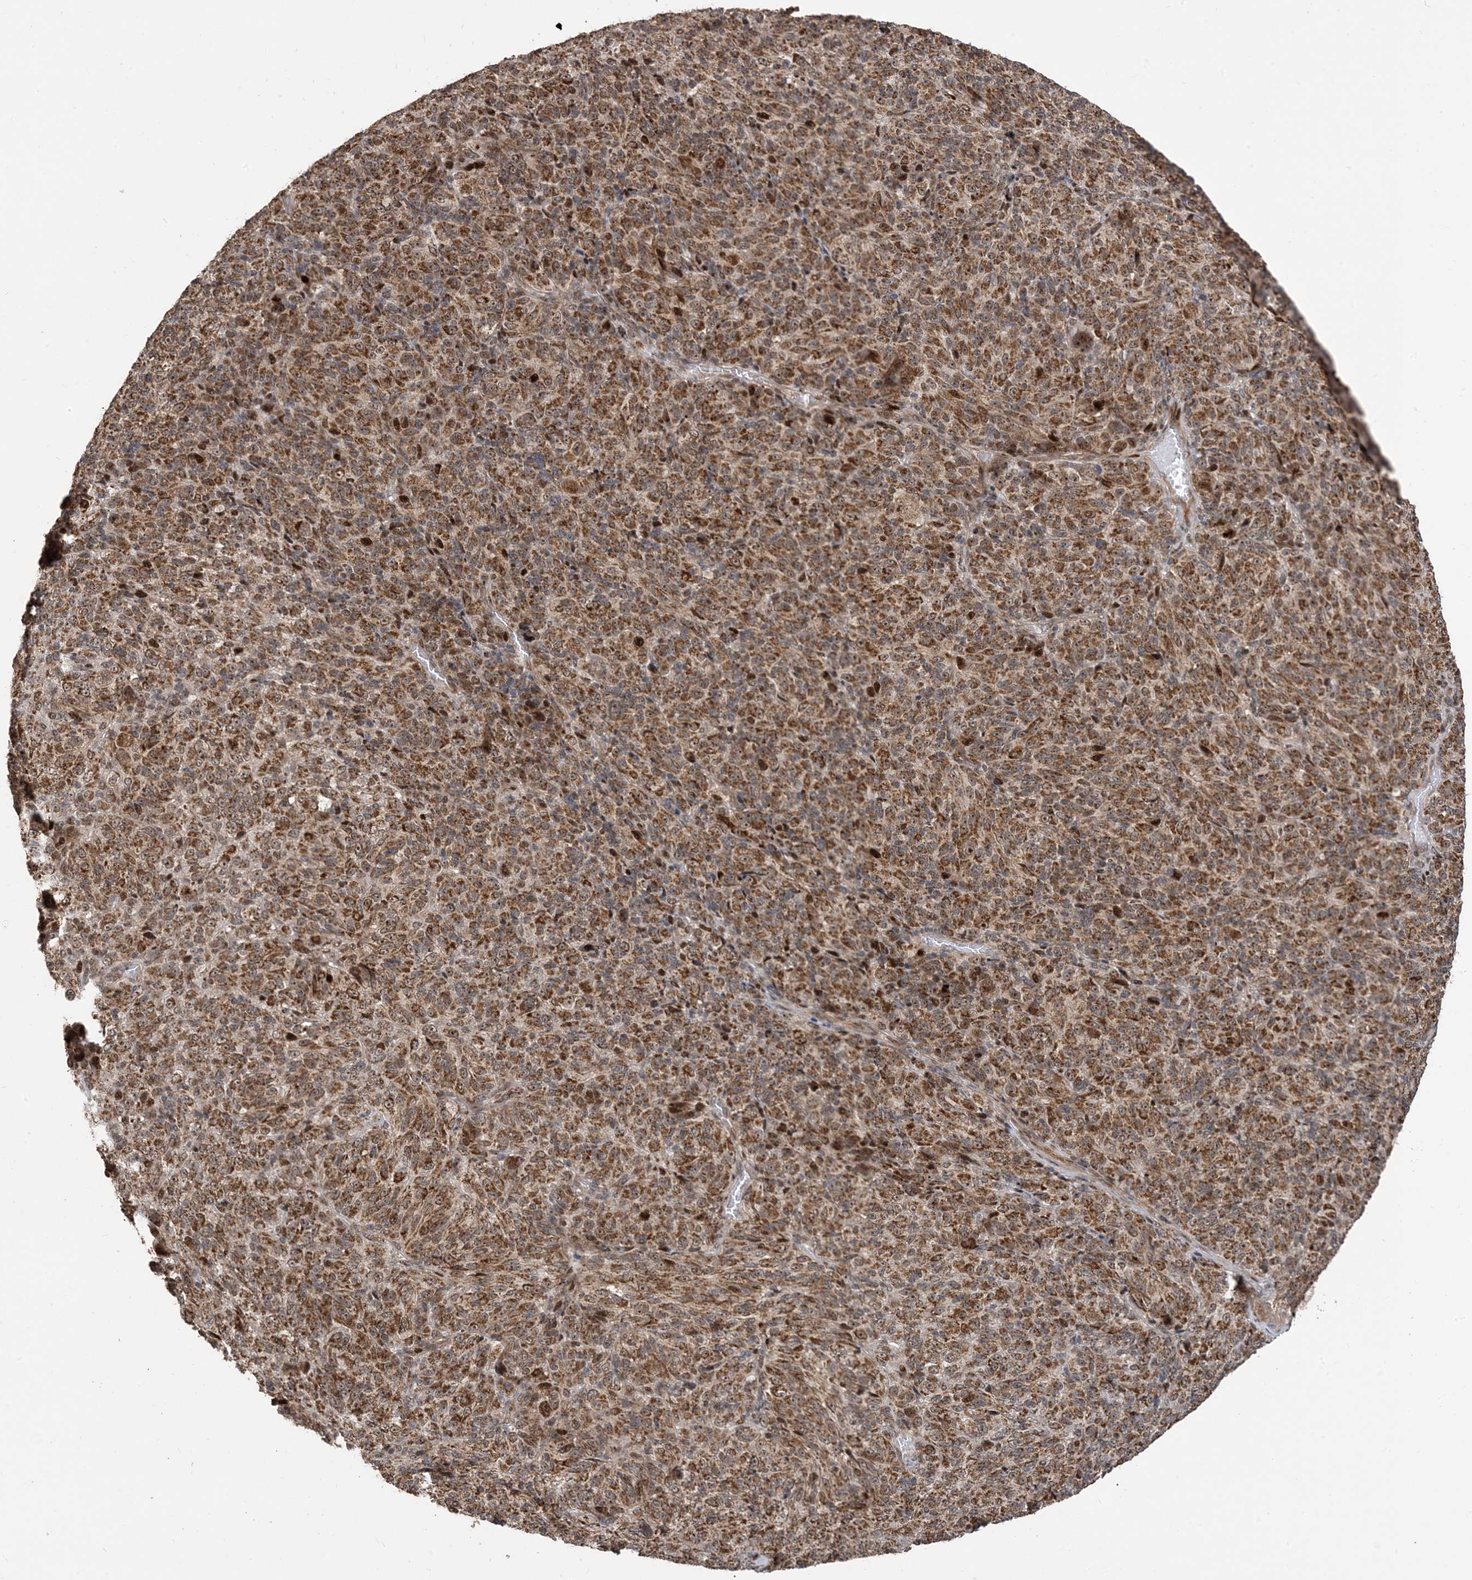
{"staining": {"intensity": "moderate", "quantity": ">75%", "location": "cytoplasmic/membranous,nuclear"}, "tissue": "melanoma", "cell_type": "Tumor cells", "image_type": "cancer", "snomed": [{"axis": "morphology", "description": "Malignant melanoma, Metastatic site"}, {"axis": "topography", "description": "Brain"}], "caption": "Immunohistochemistry photomicrograph of neoplastic tissue: human malignant melanoma (metastatic site) stained using IHC displays medium levels of moderate protein expression localized specifically in the cytoplasmic/membranous and nuclear of tumor cells, appearing as a cytoplasmic/membranous and nuclear brown color.", "gene": "FAM9B", "patient": {"sex": "female", "age": 56}}